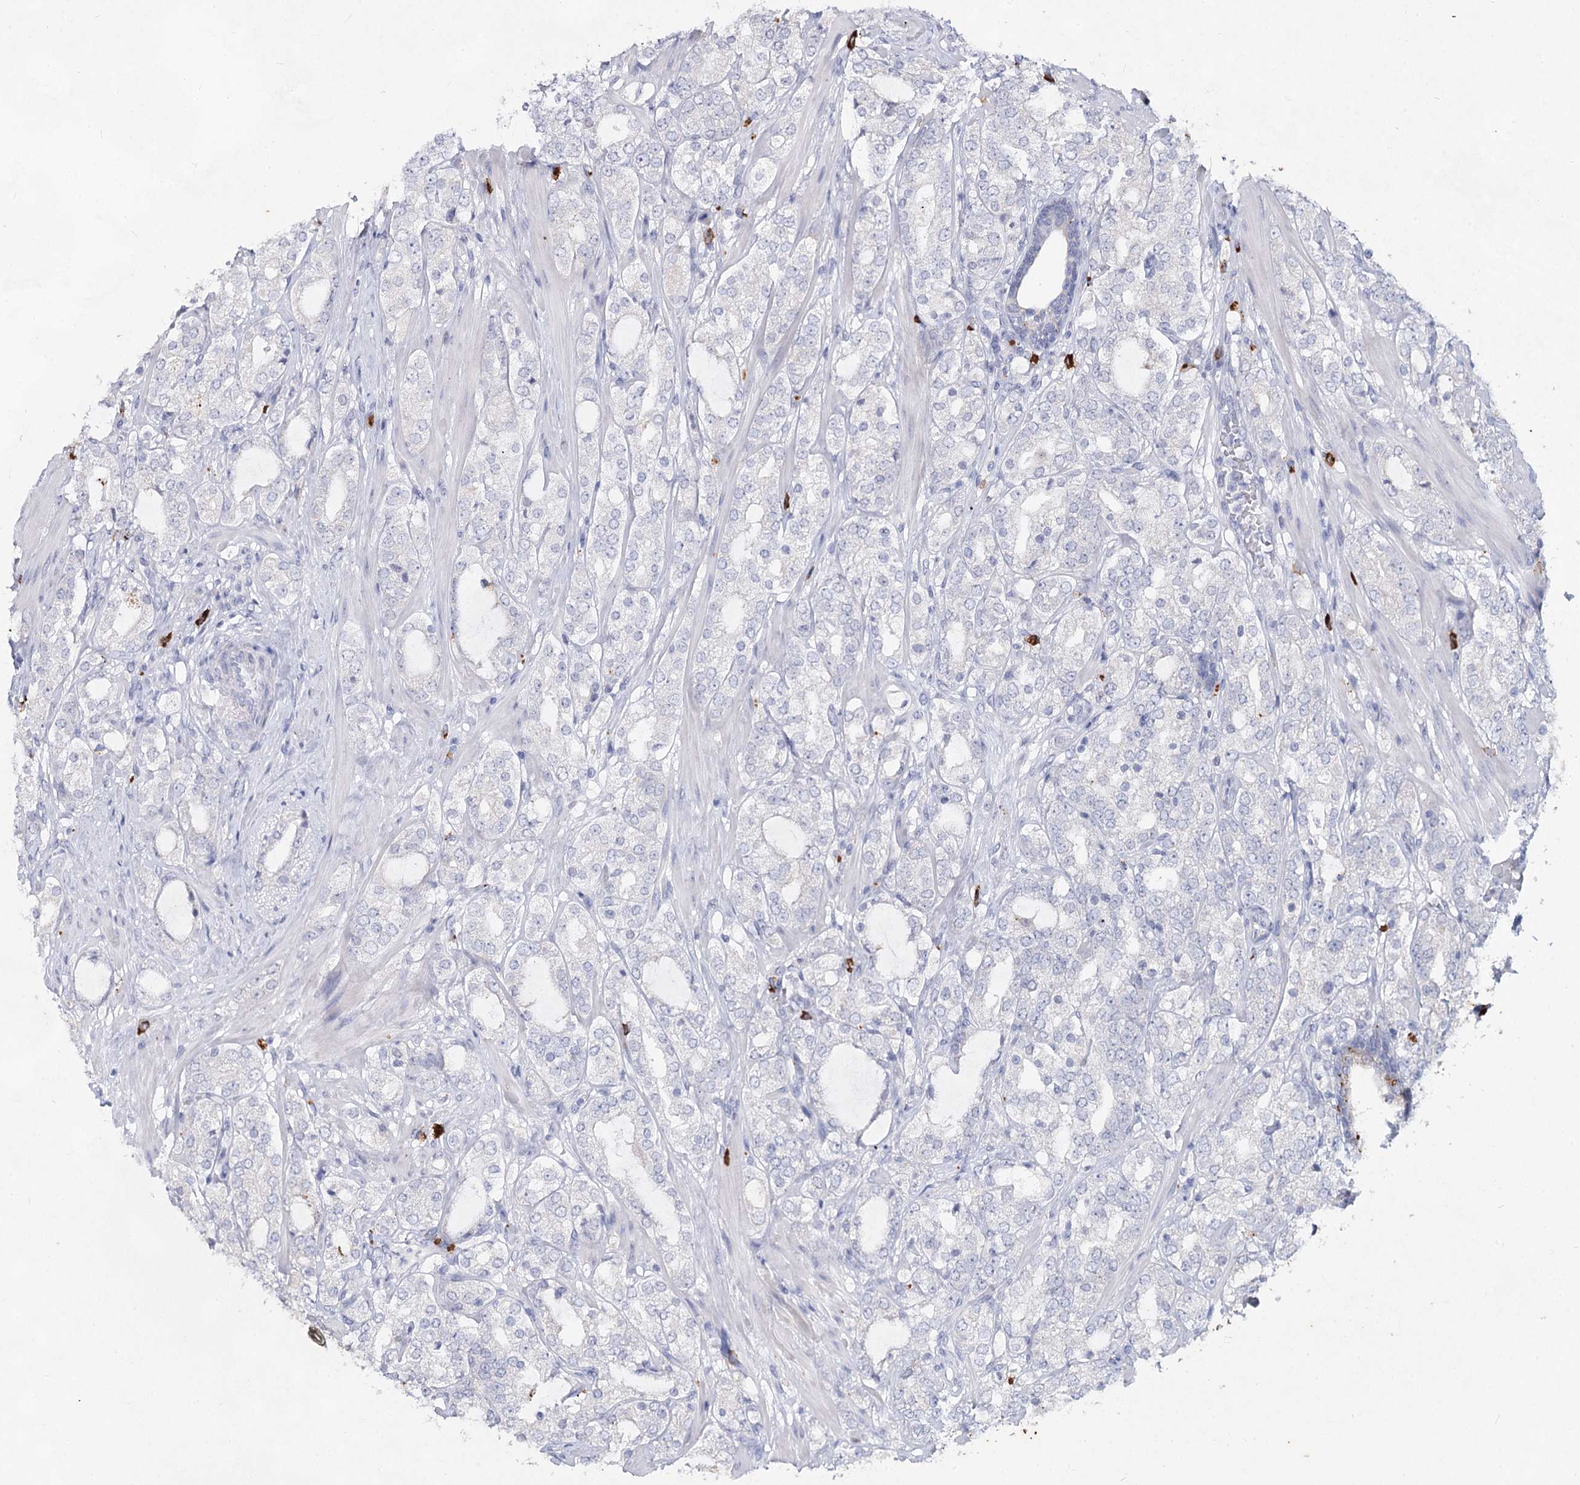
{"staining": {"intensity": "negative", "quantity": "none", "location": "none"}, "tissue": "prostate cancer", "cell_type": "Tumor cells", "image_type": "cancer", "snomed": [{"axis": "morphology", "description": "Adenocarcinoma, High grade"}, {"axis": "topography", "description": "Prostate"}], "caption": "Human prostate cancer stained for a protein using immunohistochemistry (IHC) demonstrates no staining in tumor cells.", "gene": "CCDC73", "patient": {"sex": "male", "age": 64}}